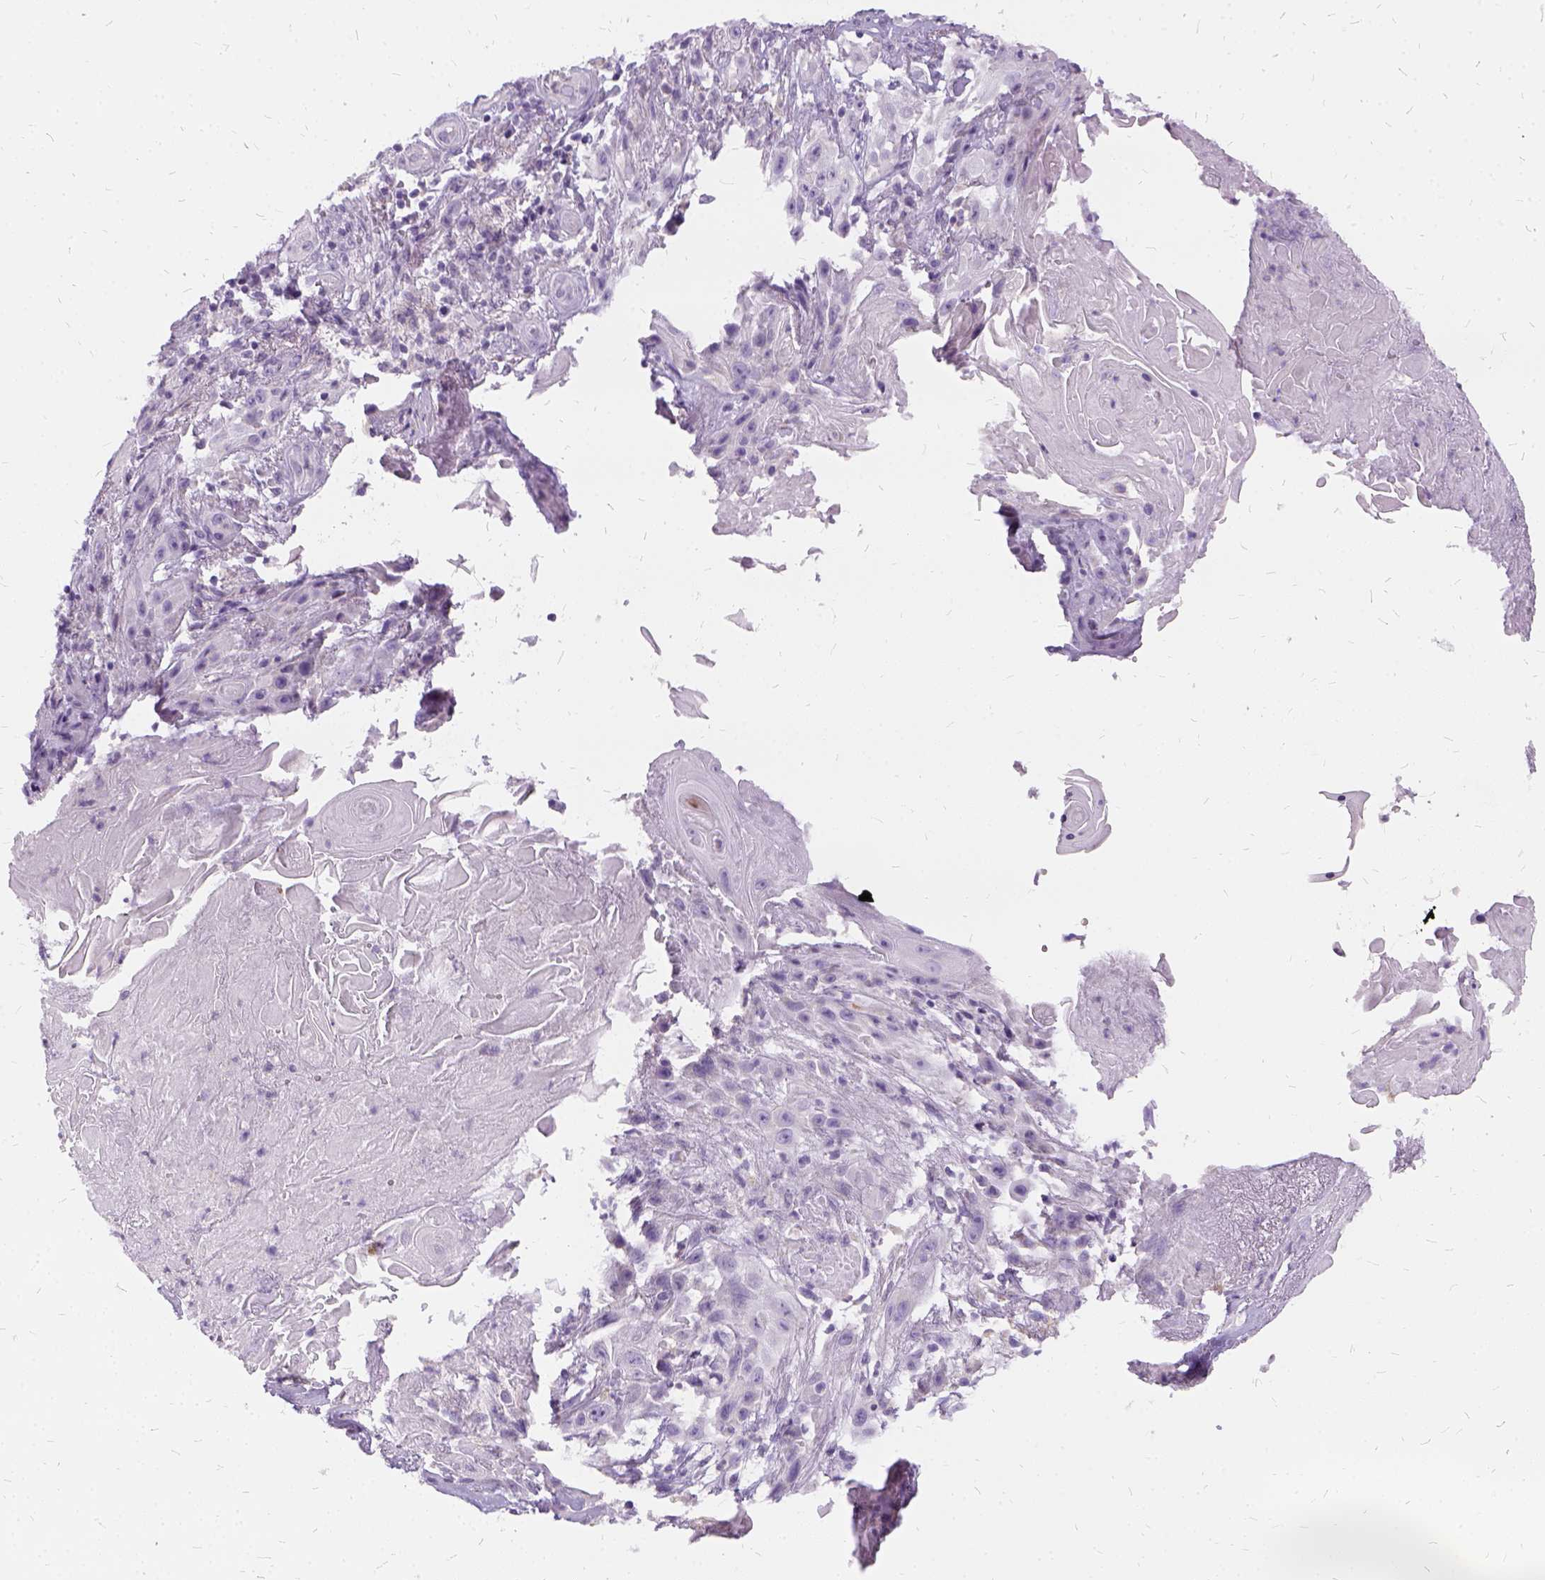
{"staining": {"intensity": "negative", "quantity": "none", "location": "none"}, "tissue": "skin cancer", "cell_type": "Tumor cells", "image_type": "cancer", "snomed": [{"axis": "morphology", "description": "Squamous cell carcinoma, NOS"}, {"axis": "topography", "description": "Skin"}], "caption": "Tumor cells are negative for protein expression in human squamous cell carcinoma (skin).", "gene": "FDX1", "patient": {"sex": "male", "age": 62}}